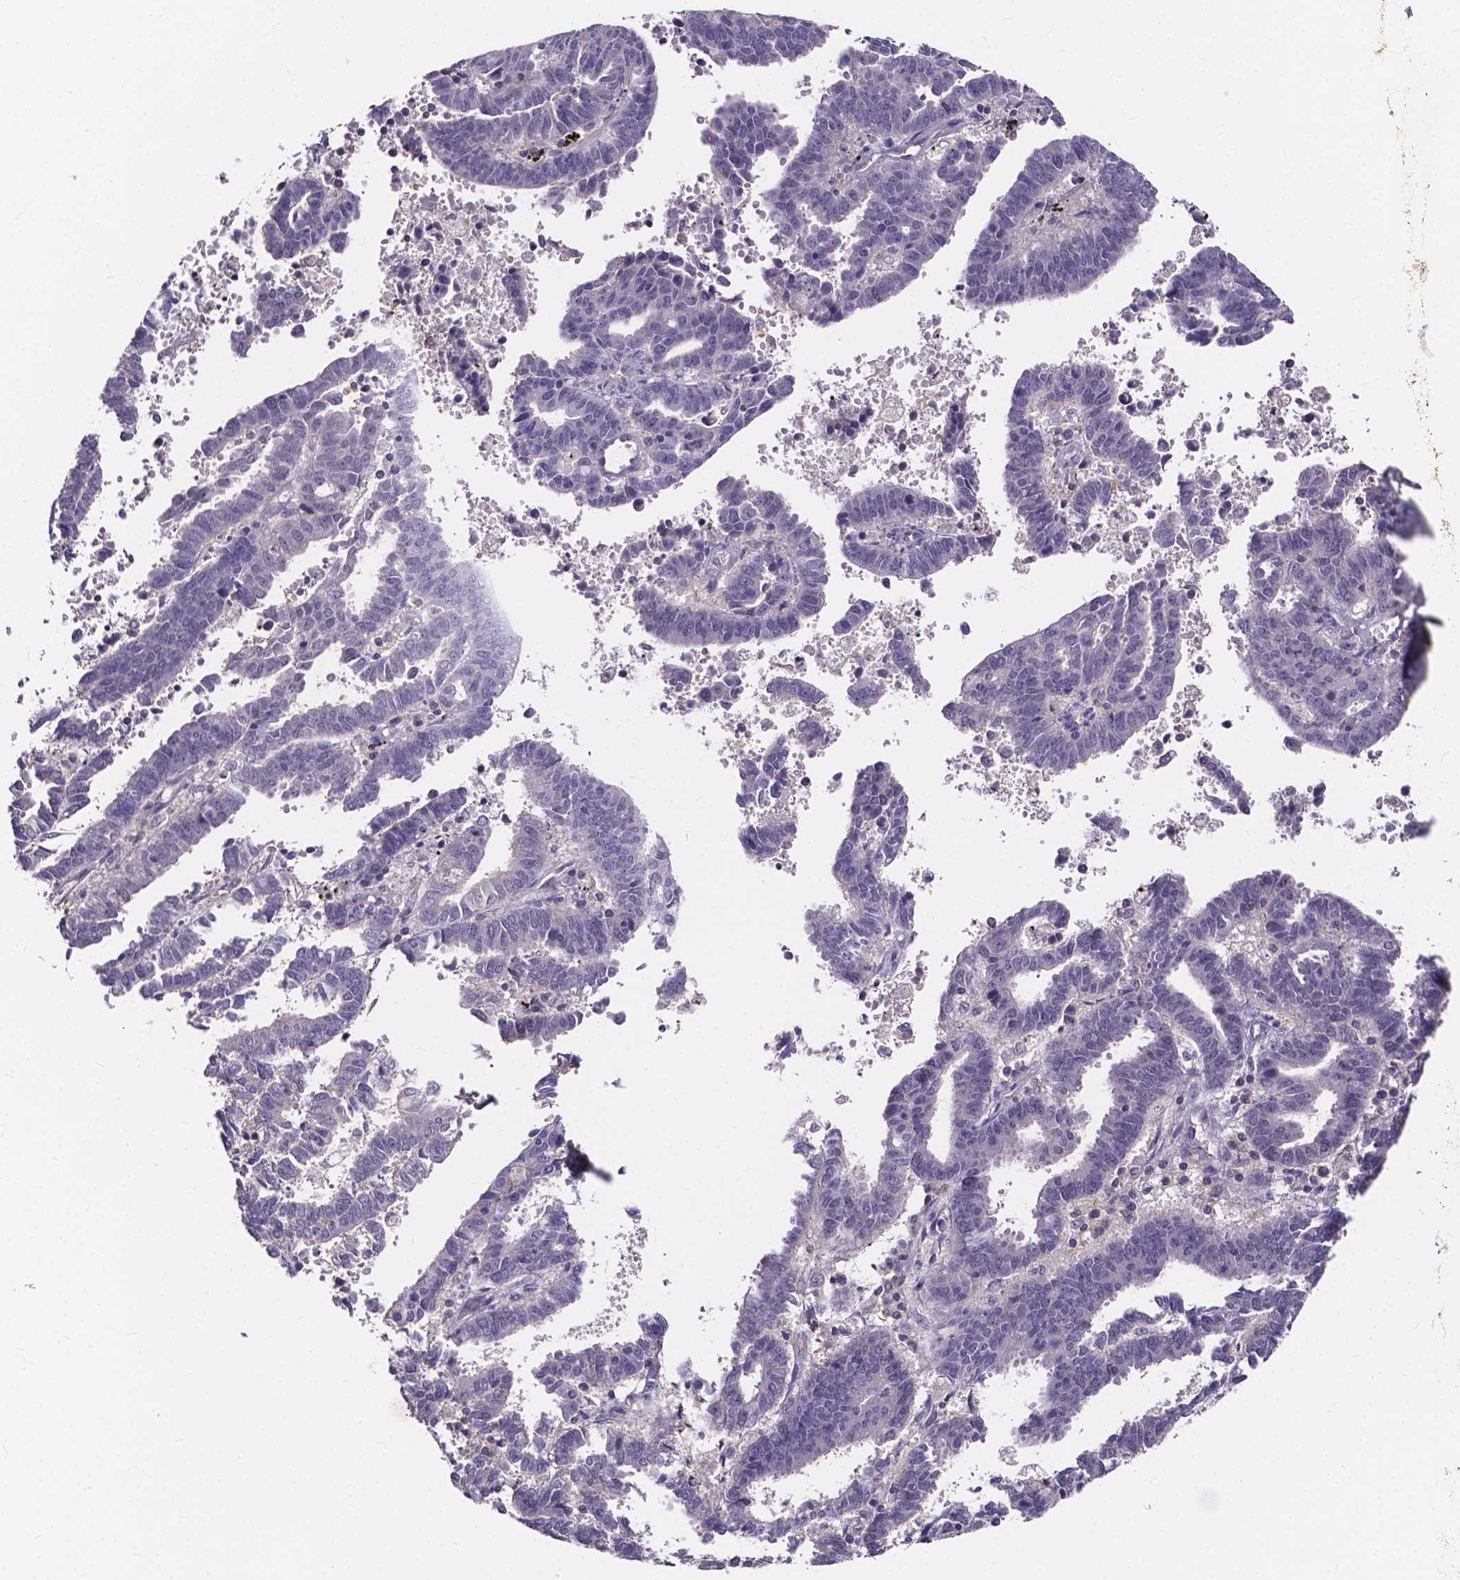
{"staining": {"intensity": "negative", "quantity": "none", "location": "none"}, "tissue": "endometrial cancer", "cell_type": "Tumor cells", "image_type": "cancer", "snomed": [{"axis": "morphology", "description": "Adenocarcinoma, NOS"}, {"axis": "topography", "description": "Uterus"}], "caption": "High magnification brightfield microscopy of endometrial cancer stained with DAB (brown) and counterstained with hematoxylin (blue): tumor cells show no significant staining. (Immunohistochemistry (ihc), brightfield microscopy, high magnification).", "gene": "SPOCD1", "patient": {"sex": "female", "age": 83}}